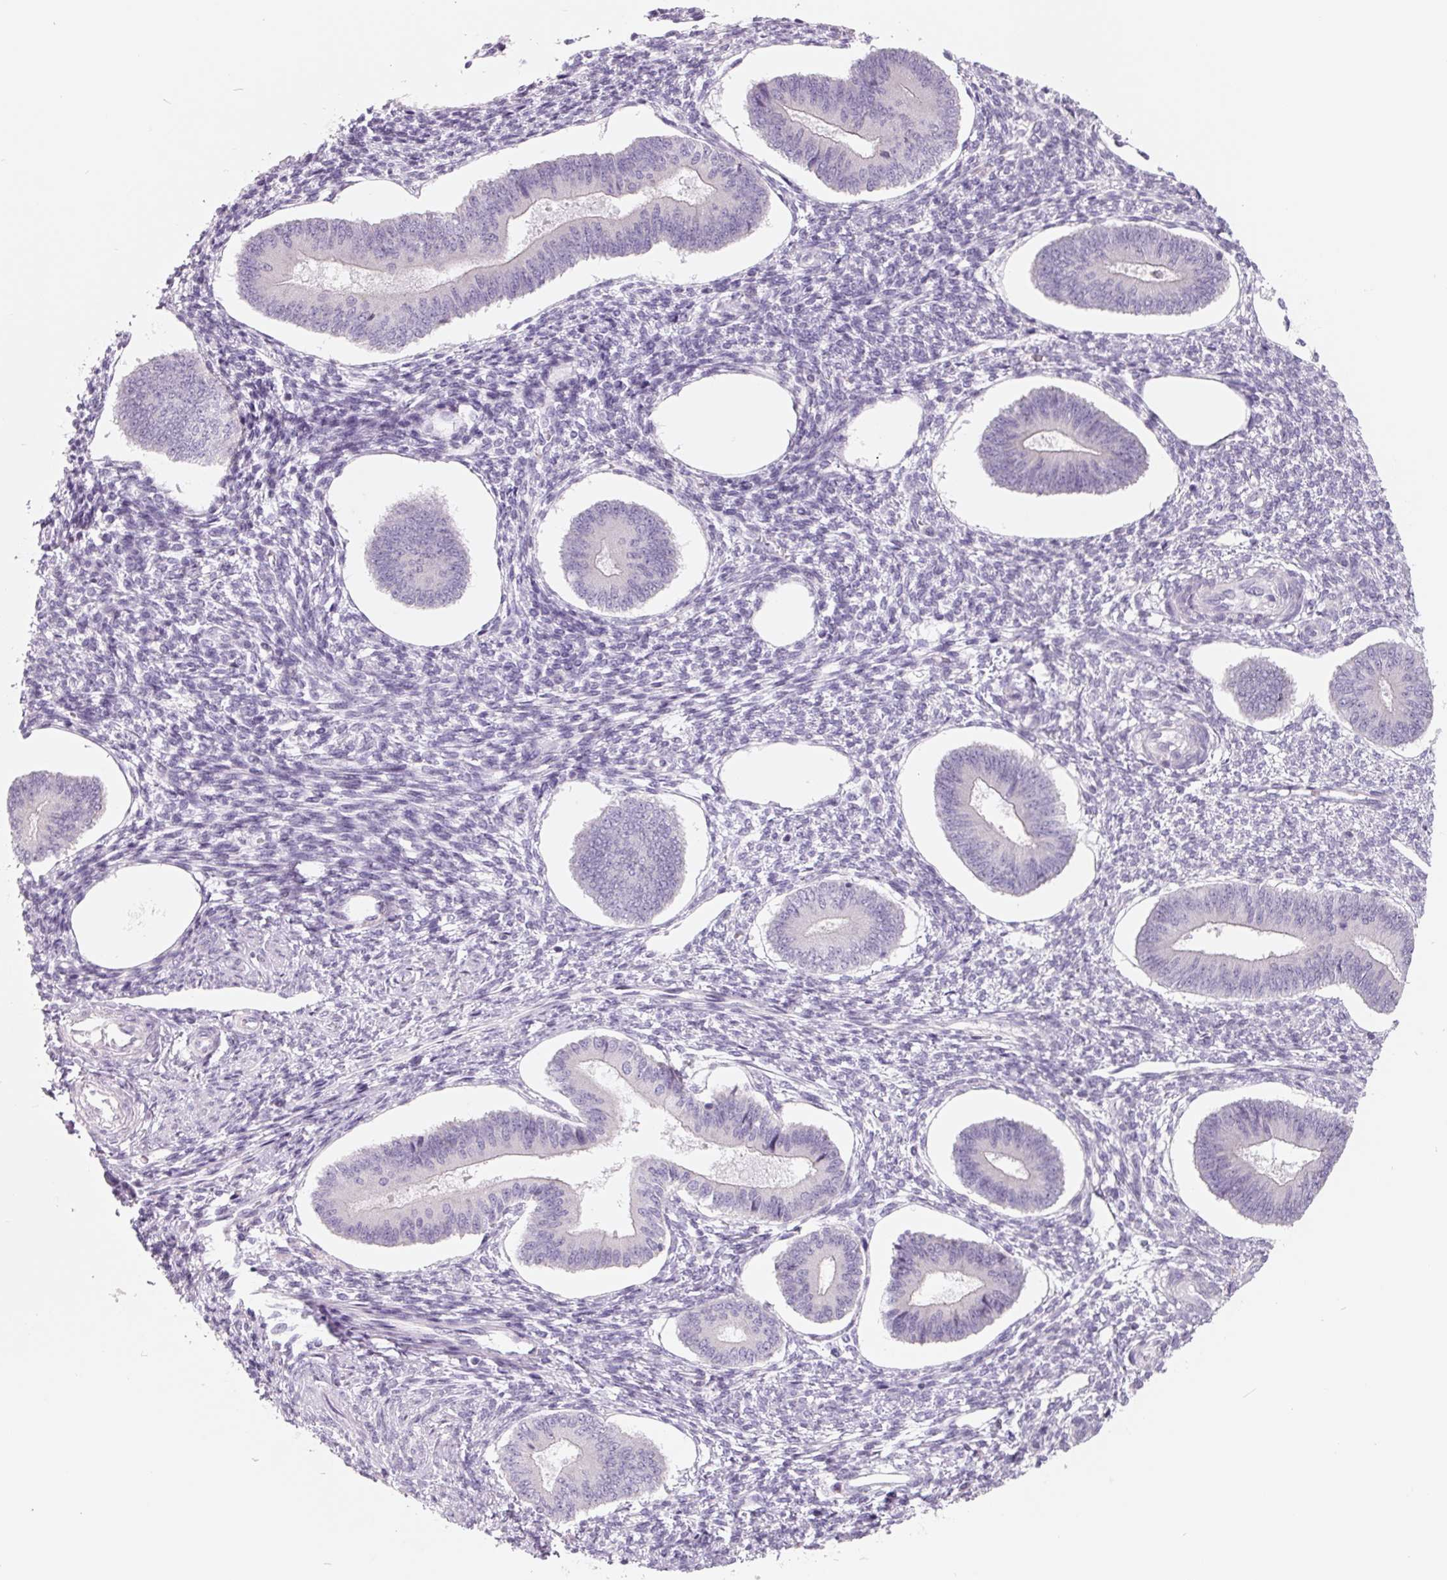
{"staining": {"intensity": "negative", "quantity": "none", "location": "none"}, "tissue": "endometrium", "cell_type": "Cells in endometrial stroma", "image_type": "normal", "snomed": [{"axis": "morphology", "description": "Normal tissue, NOS"}, {"axis": "topography", "description": "Endometrium"}], "caption": "Human endometrium stained for a protein using immunohistochemistry (IHC) displays no positivity in cells in endometrial stroma.", "gene": "FTCD", "patient": {"sex": "female", "age": 42}}